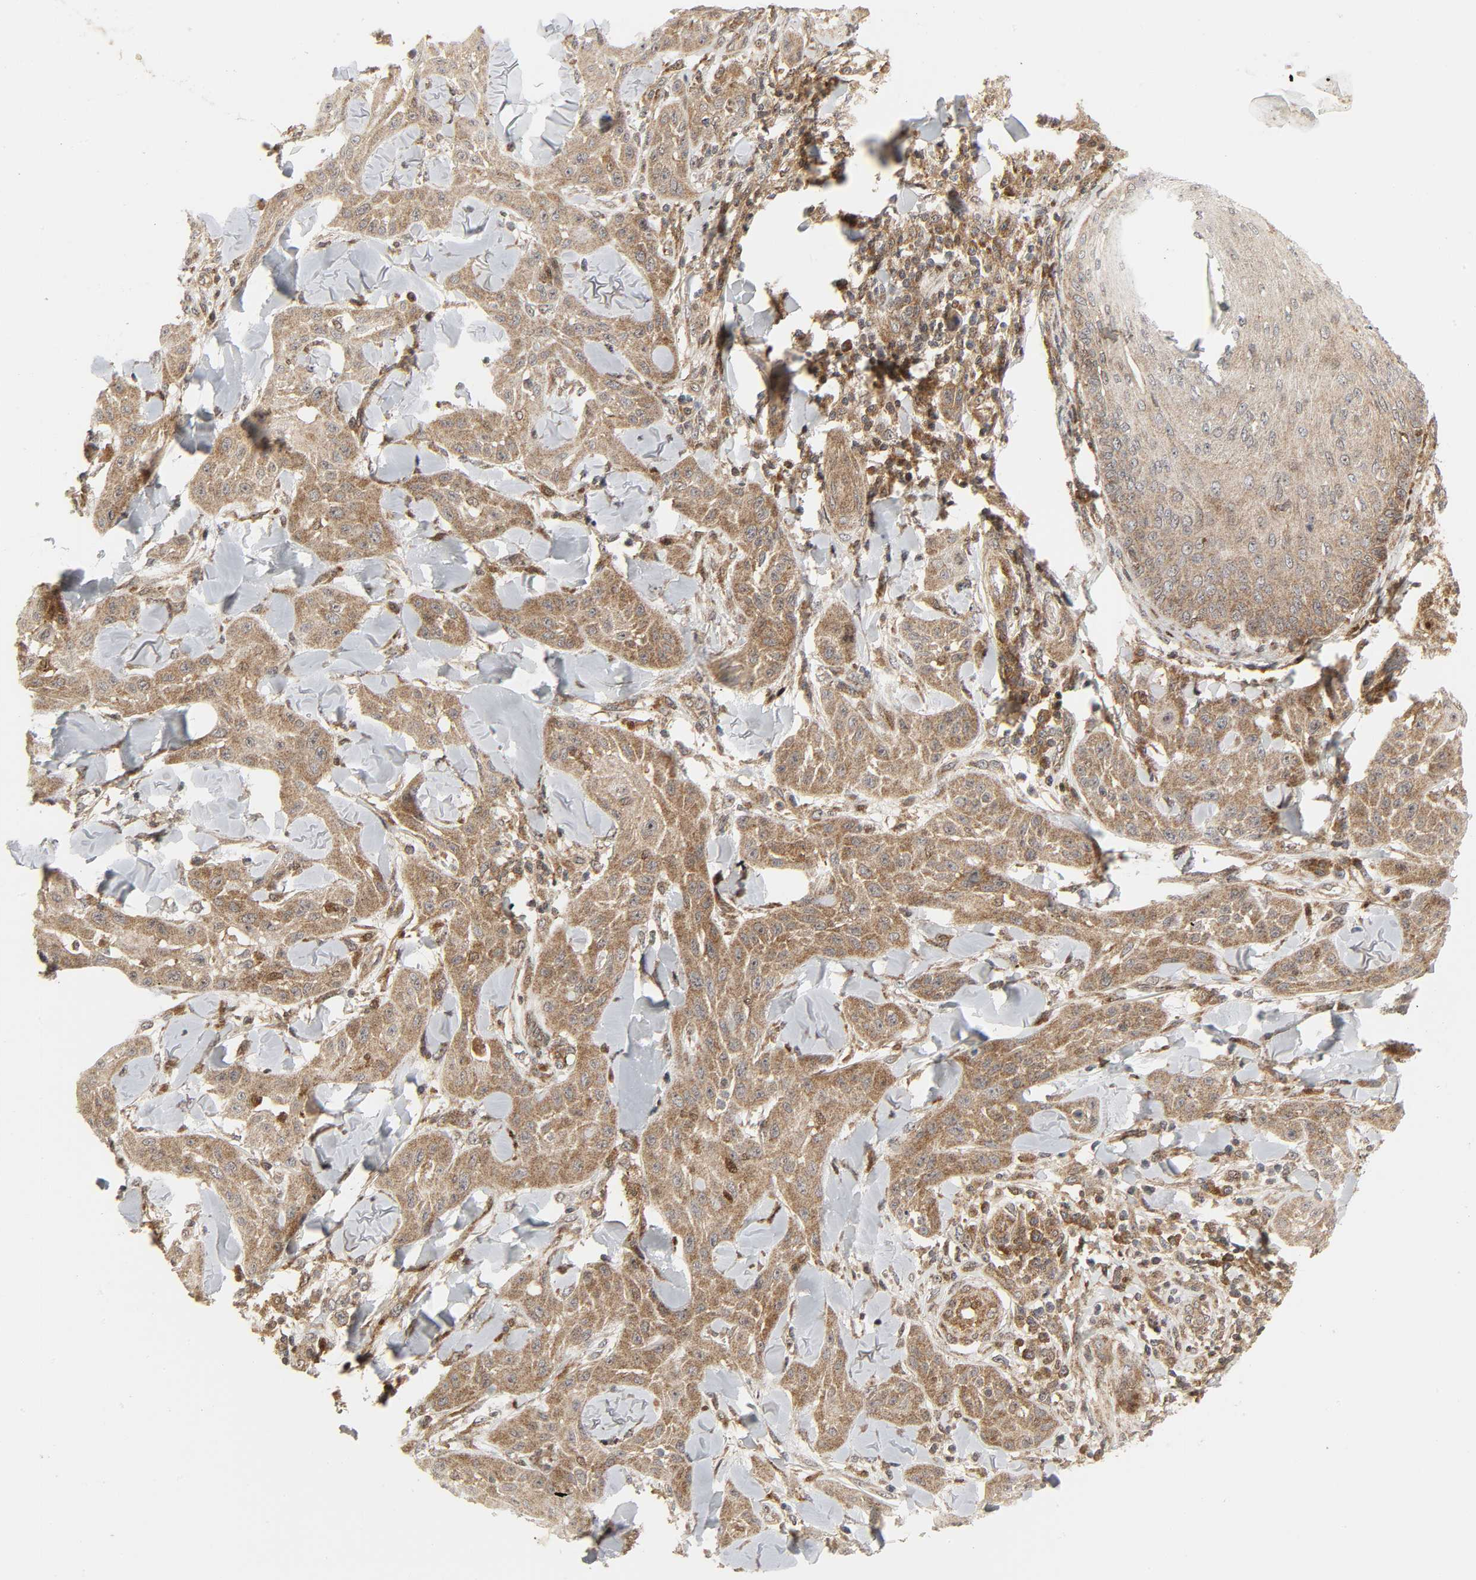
{"staining": {"intensity": "moderate", "quantity": ">75%", "location": "cytoplasmic/membranous"}, "tissue": "skin cancer", "cell_type": "Tumor cells", "image_type": "cancer", "snomed": [{"axis": "morphology", "description": "Squamous cell carcinoma, NOS"}, {"axis": "topography", "description": "Skin"}], "caption": "Immunohistochemistry of skin cancer exhibits medium levels of moderate cytoplasmic/membranous expression in approximately >75% of tumor cells.", "gene": "CHUK", "patient": {"sex": "male", "age": 24}}